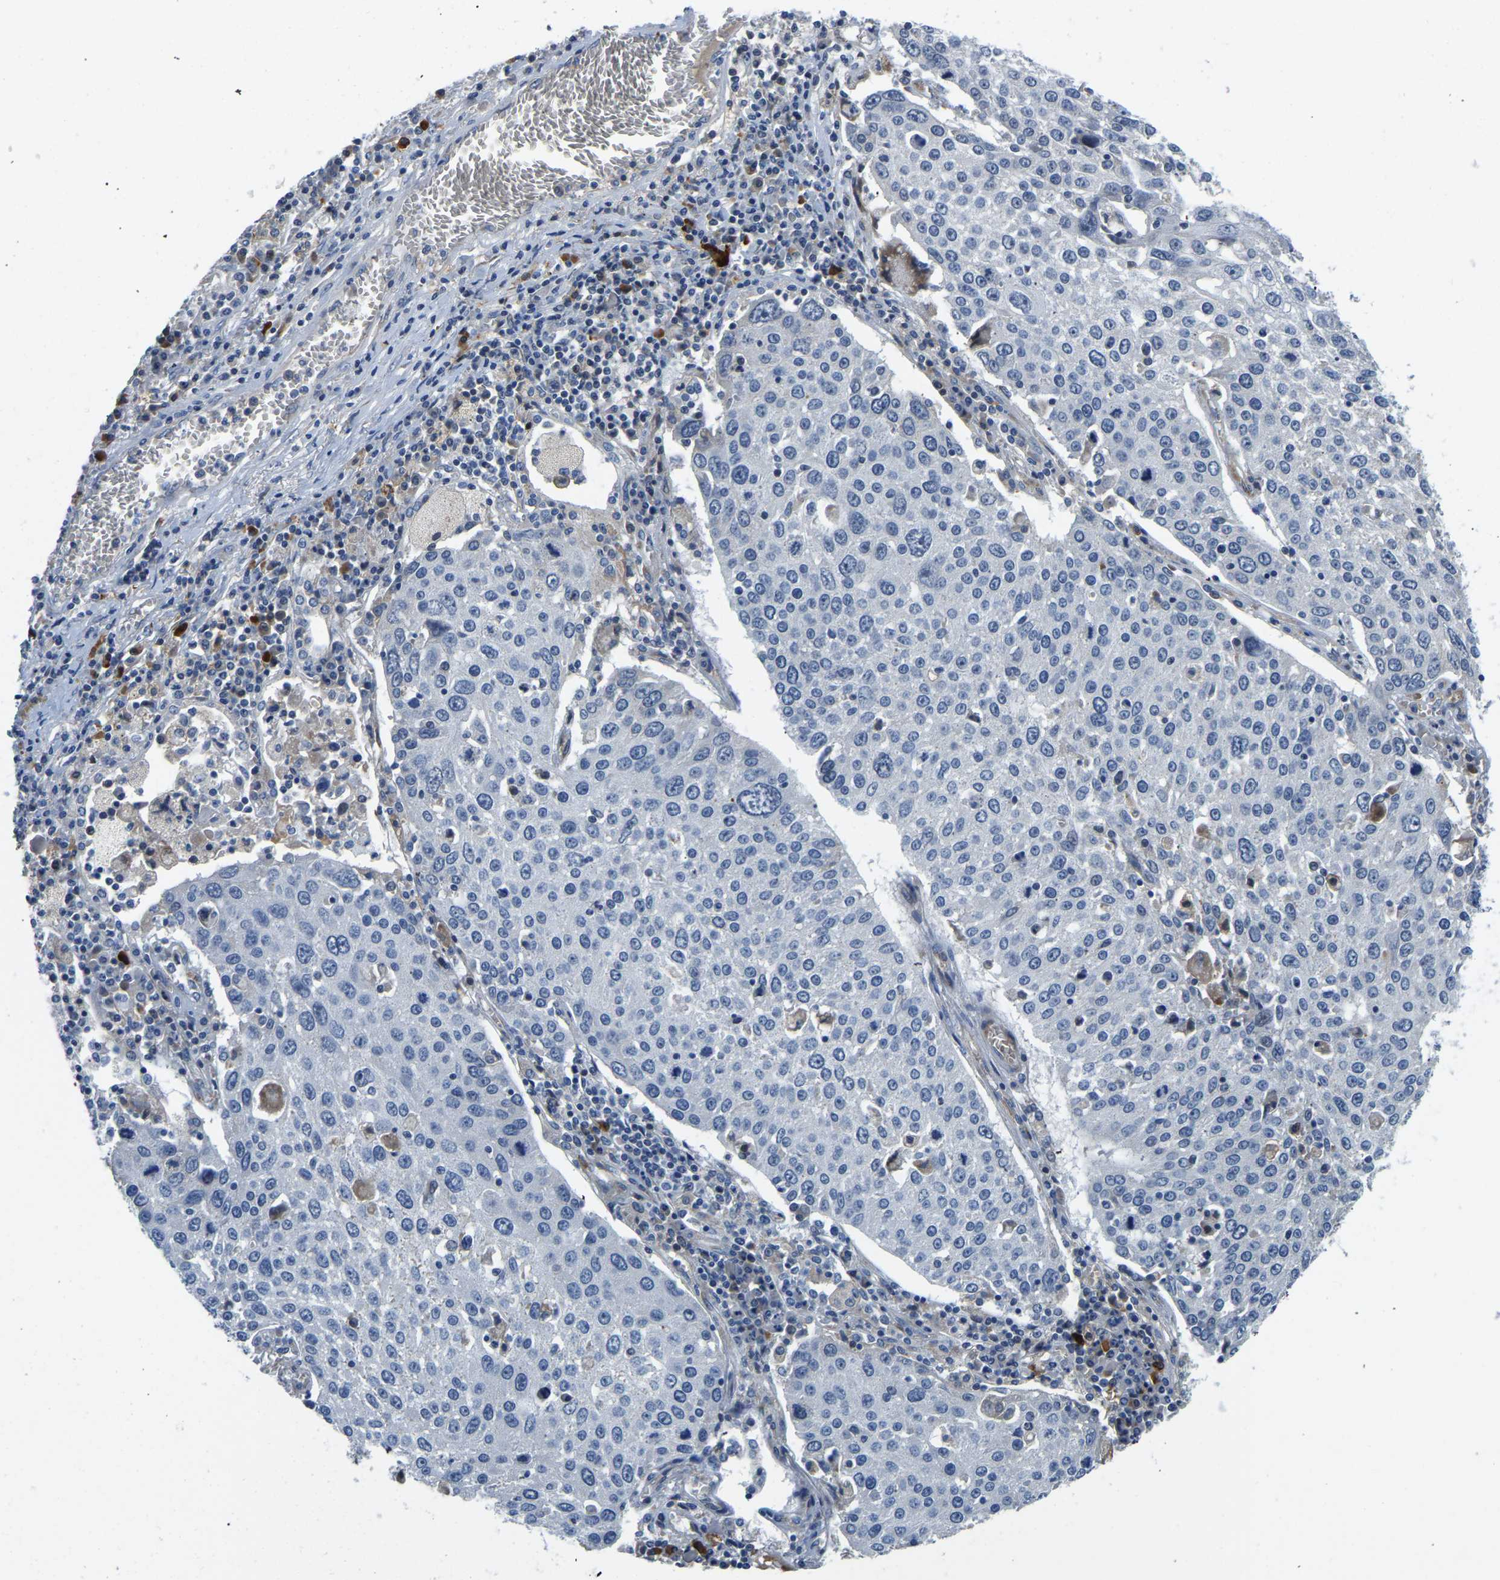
{"staining": {"intensity": "negative", "quantity": "none", "location": "none"}, "tissue": "lung cancer", "cell_type": "Tumor cells", "image_type": "cancer", "snomed": [{"axis": "morphology", "description": "Squamous cell carcinoma, NOS"}, {"axis": "topography", "description": "Lung"}], "caption": "The micrograph shows no significant positivity in tumor cells of lung cancer (squamous cell carcinoma).", "gene": "LIAS", "patient": {"sex": "male", "age": 65}}